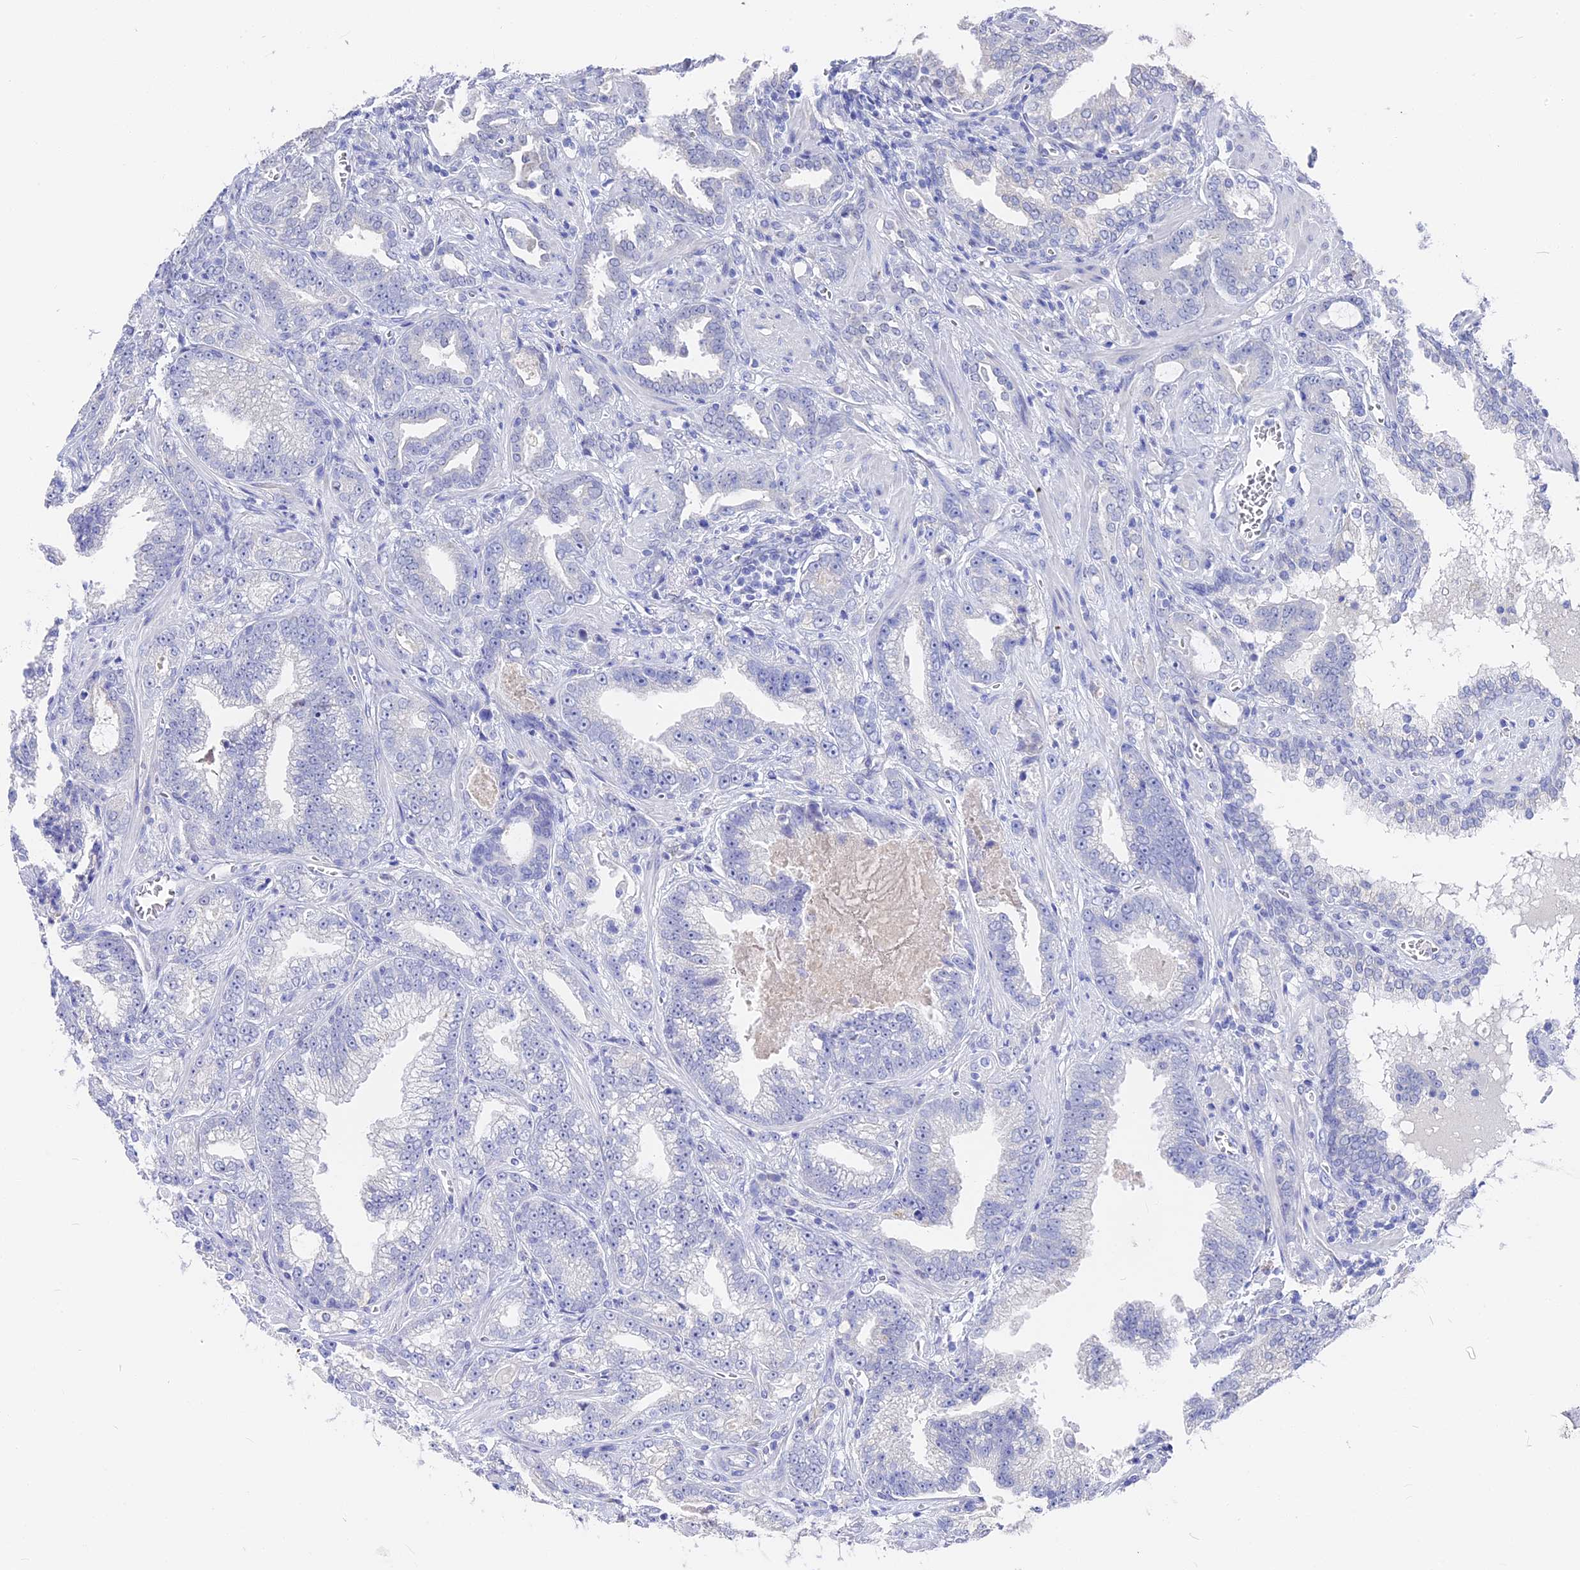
{"staining": {"intensity": "negative", "quantity": "none", "location": "none"}, "tissue": "prostate cancer", "cell_type": "Tumor cells", "image_type": "cancer", "snomed": [{"axis": "morphology", "description": "Adenocarcinoma, High grade"}, {"axis": "topography", "description": "Prostate and seminal vesicle, NOS"}], "caption": "Tumor cells are negative for brown protein staining in prostate cancer (high-grade adenocarcinoma).", "gene": "VPS33B", "patient": {"sex": "male", "age": 67}}